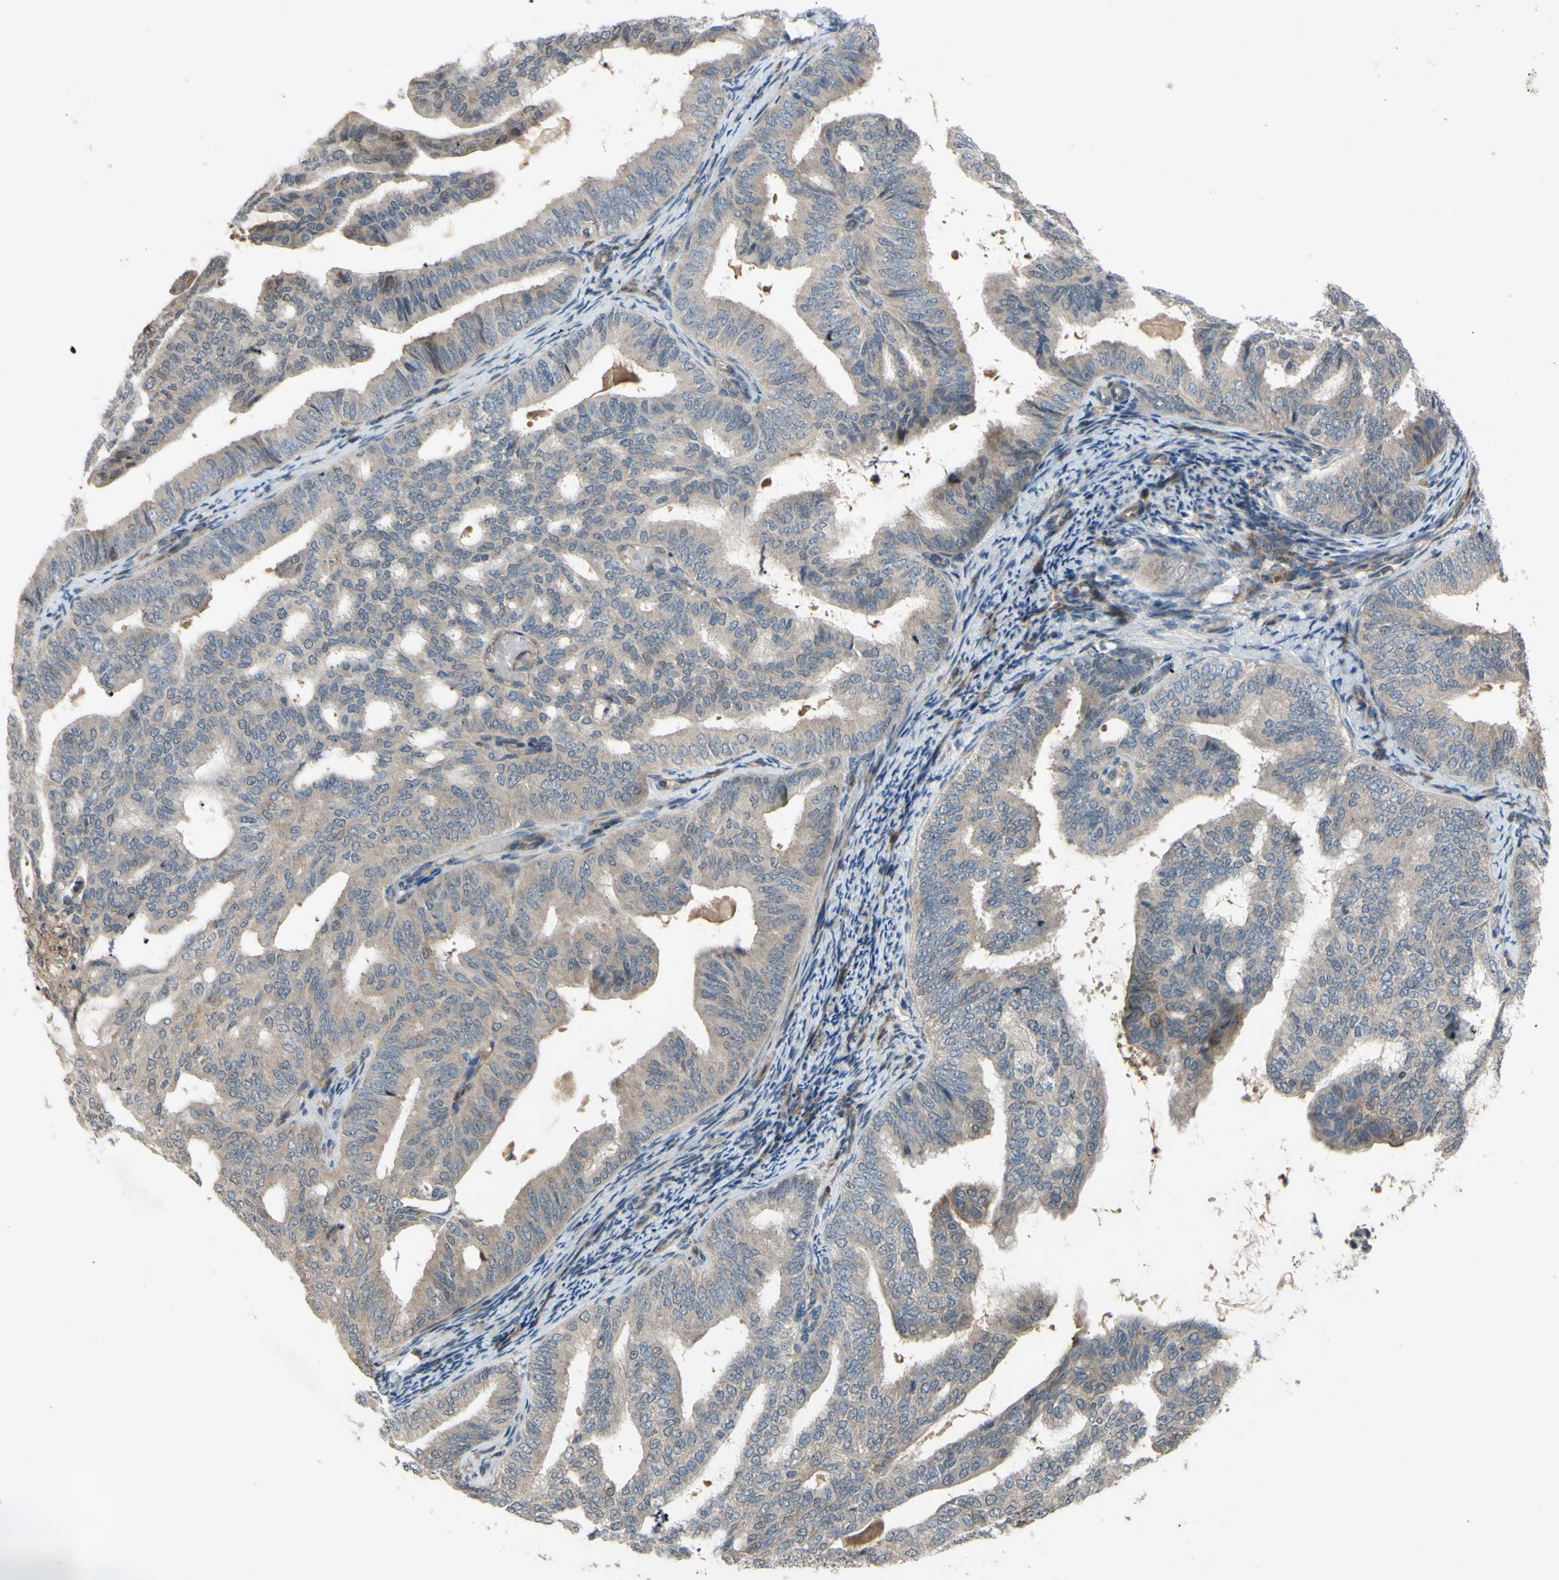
{"staining": {"intensity": "weak", "quantity": ">75%", "location": "cytoplasmic/membranous"}, "tissue": "endometrial cancer", "cell_type": "Tumor cells", "image_type": "cancer", "snomed": [{"axis": "morphology", "description": "Adenocarcinoma, NOS"}, {"axis": "topography", "description": "Endometrium"}], "caption": "Immunohistochemistry (DAB) staining of endometrial cancer (adenocarcinoma) displays weak cytoplasmic/membranous protein expression in about >75% of tumor cells.", "gene": "SHROOM4", "patient": {"sex": "female", "age": 58}}